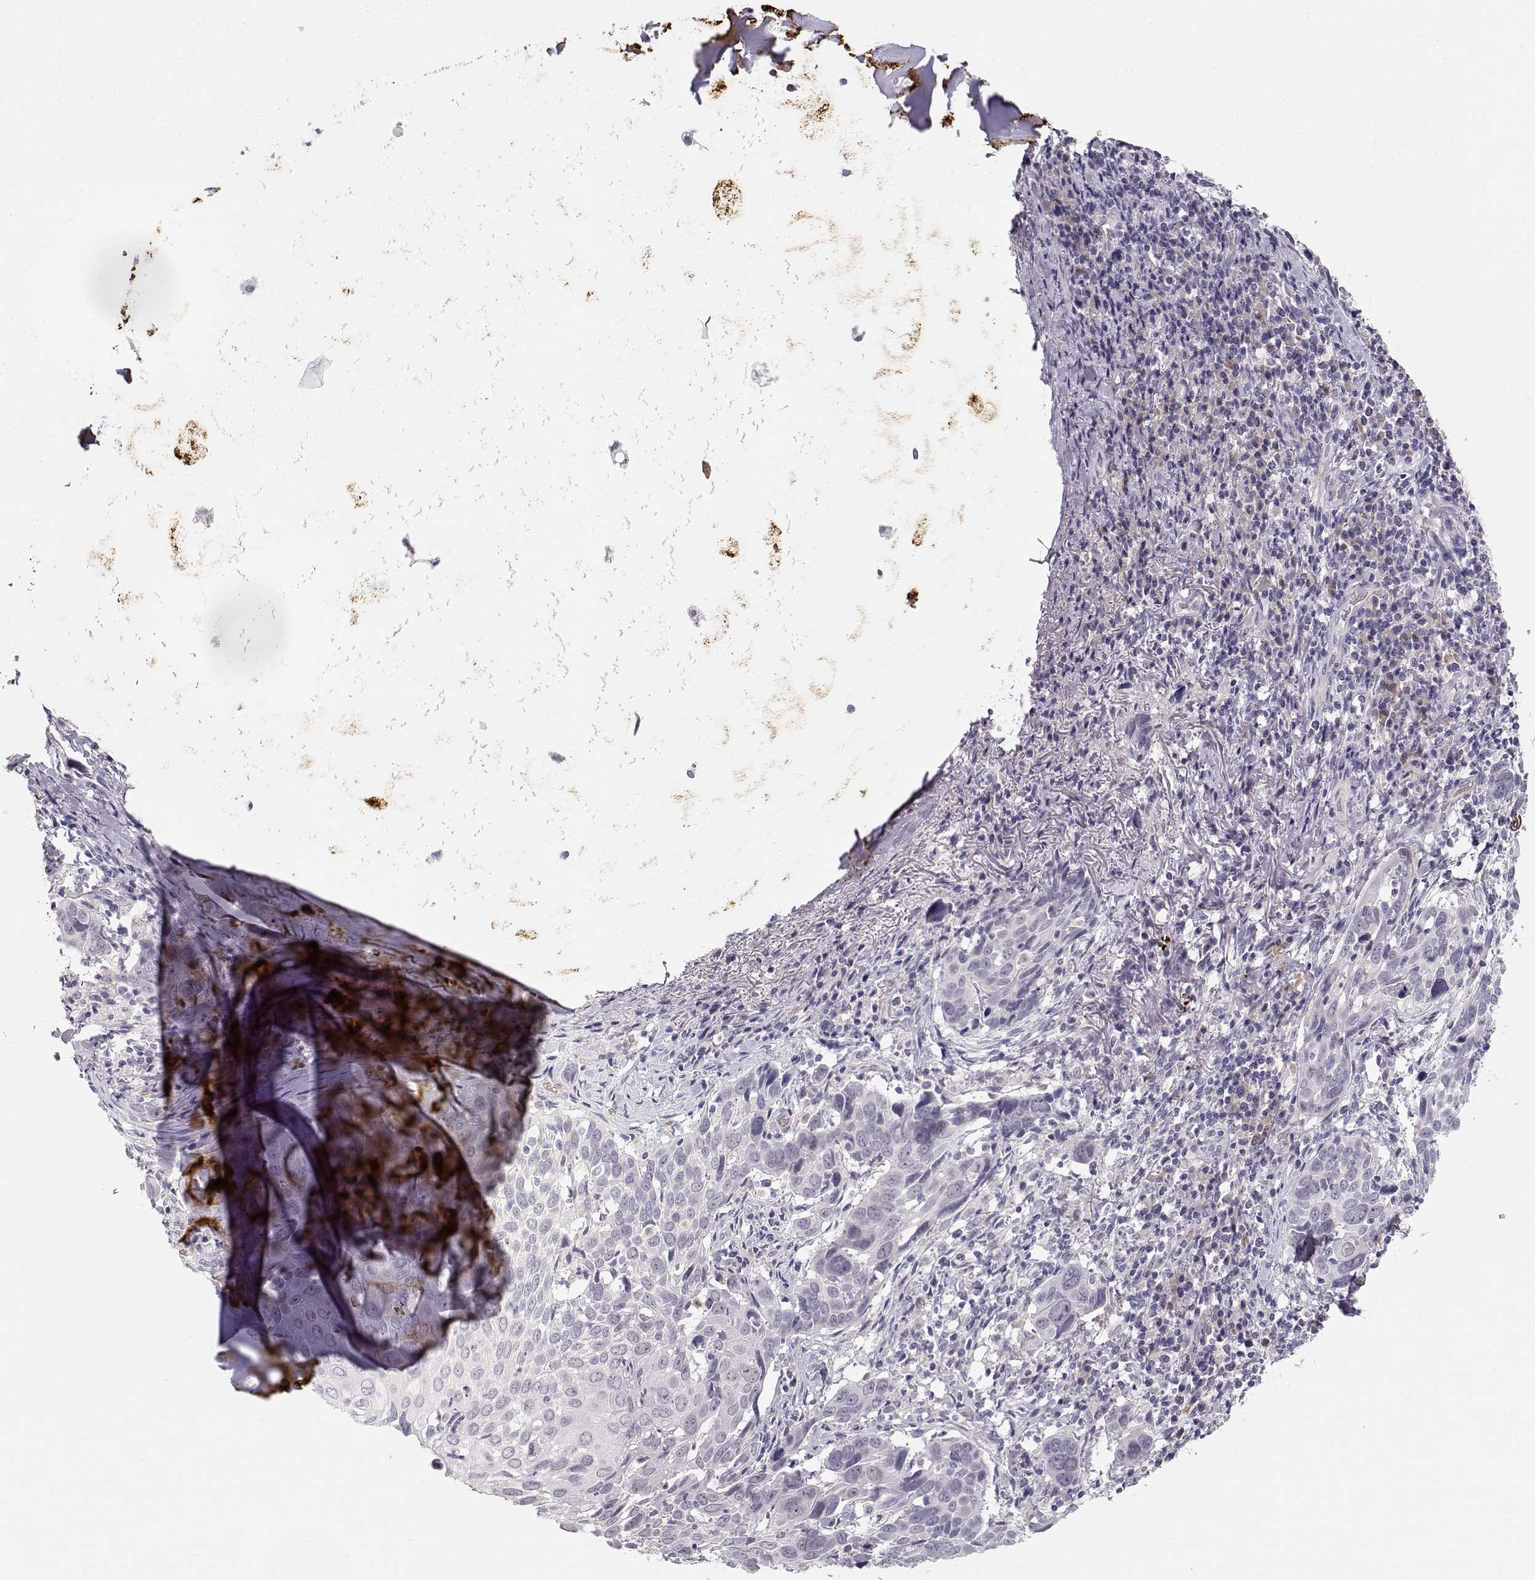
{"staining": {"intensity": "negative", "quantity": "none", "location": "none"}, "tissue": "lung cancer", "cell_type": "Tumor cells", "image_type": "cancer", "snomed": [{"axis": "morphology", "description": "Squamous cell carcinoma, NOS"}, {"axis": "topography", "description": "Lung"}], "caption": "Immunohistochemistry image of human squamous cell carcinoma (lung) stained for a protein (brown), which displays no staining in tumor cells.", "gene": "TTC26", "patient": {"sex": "male", "age": 57}}